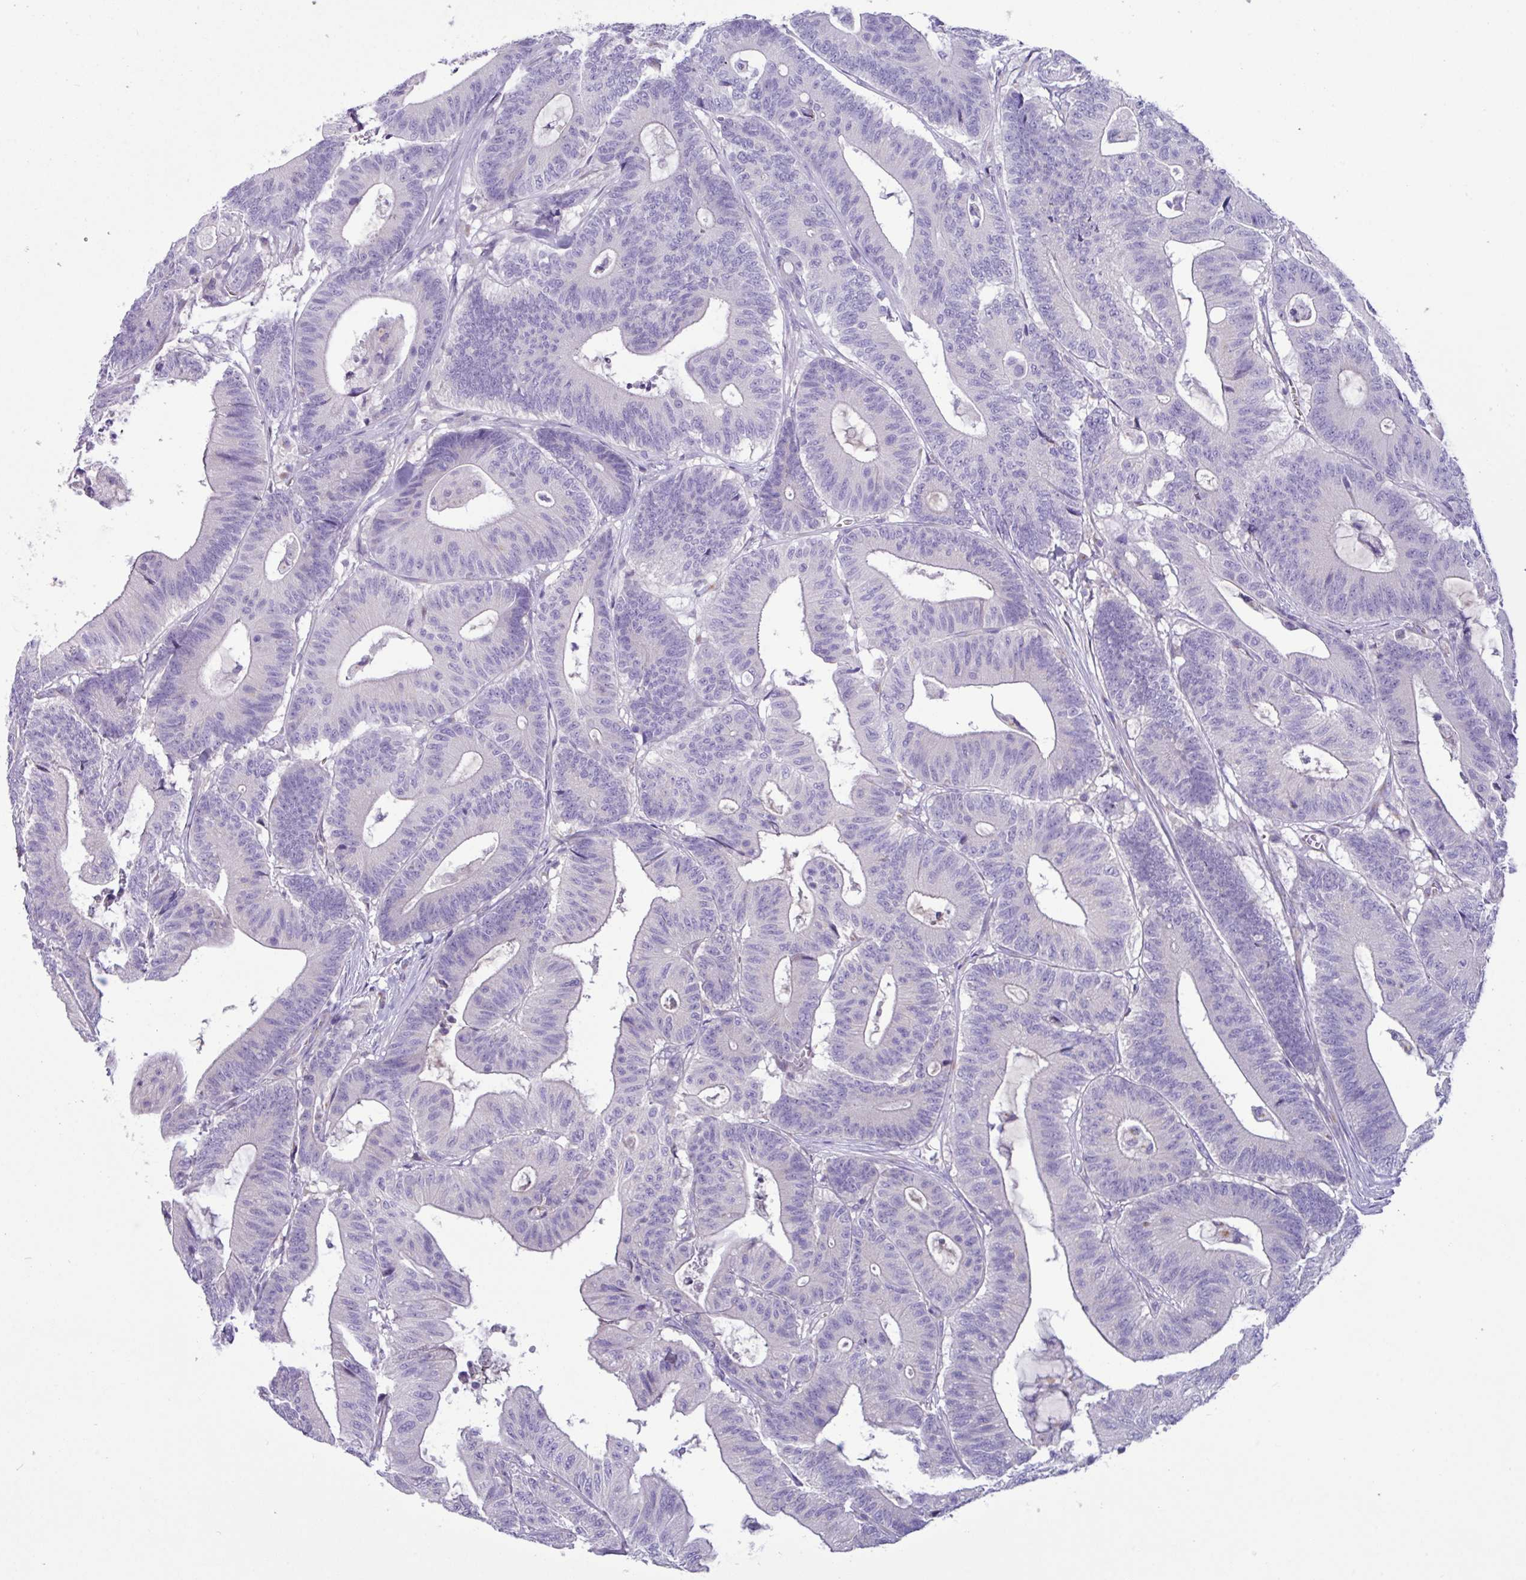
{"staining": {"intensity": "negative", "quantity": "none", "location": "none"}, "tissue": "colorectal cancer", "cell_type": "Tumor cells", "image_type": "cancer", "snomed": [{"axis": "morphology", "description": "Adenocarcinoma, NOS"}, {"axis": "topography", "description": "Colon"}], "caption": "DAB immunohistochemical staining of human colorectal cancer (adenocarcinoma) displays no significant positivity in tumor cells.", "gene": "STIMATE", "patient": {"sex": "female", "age": 84}}